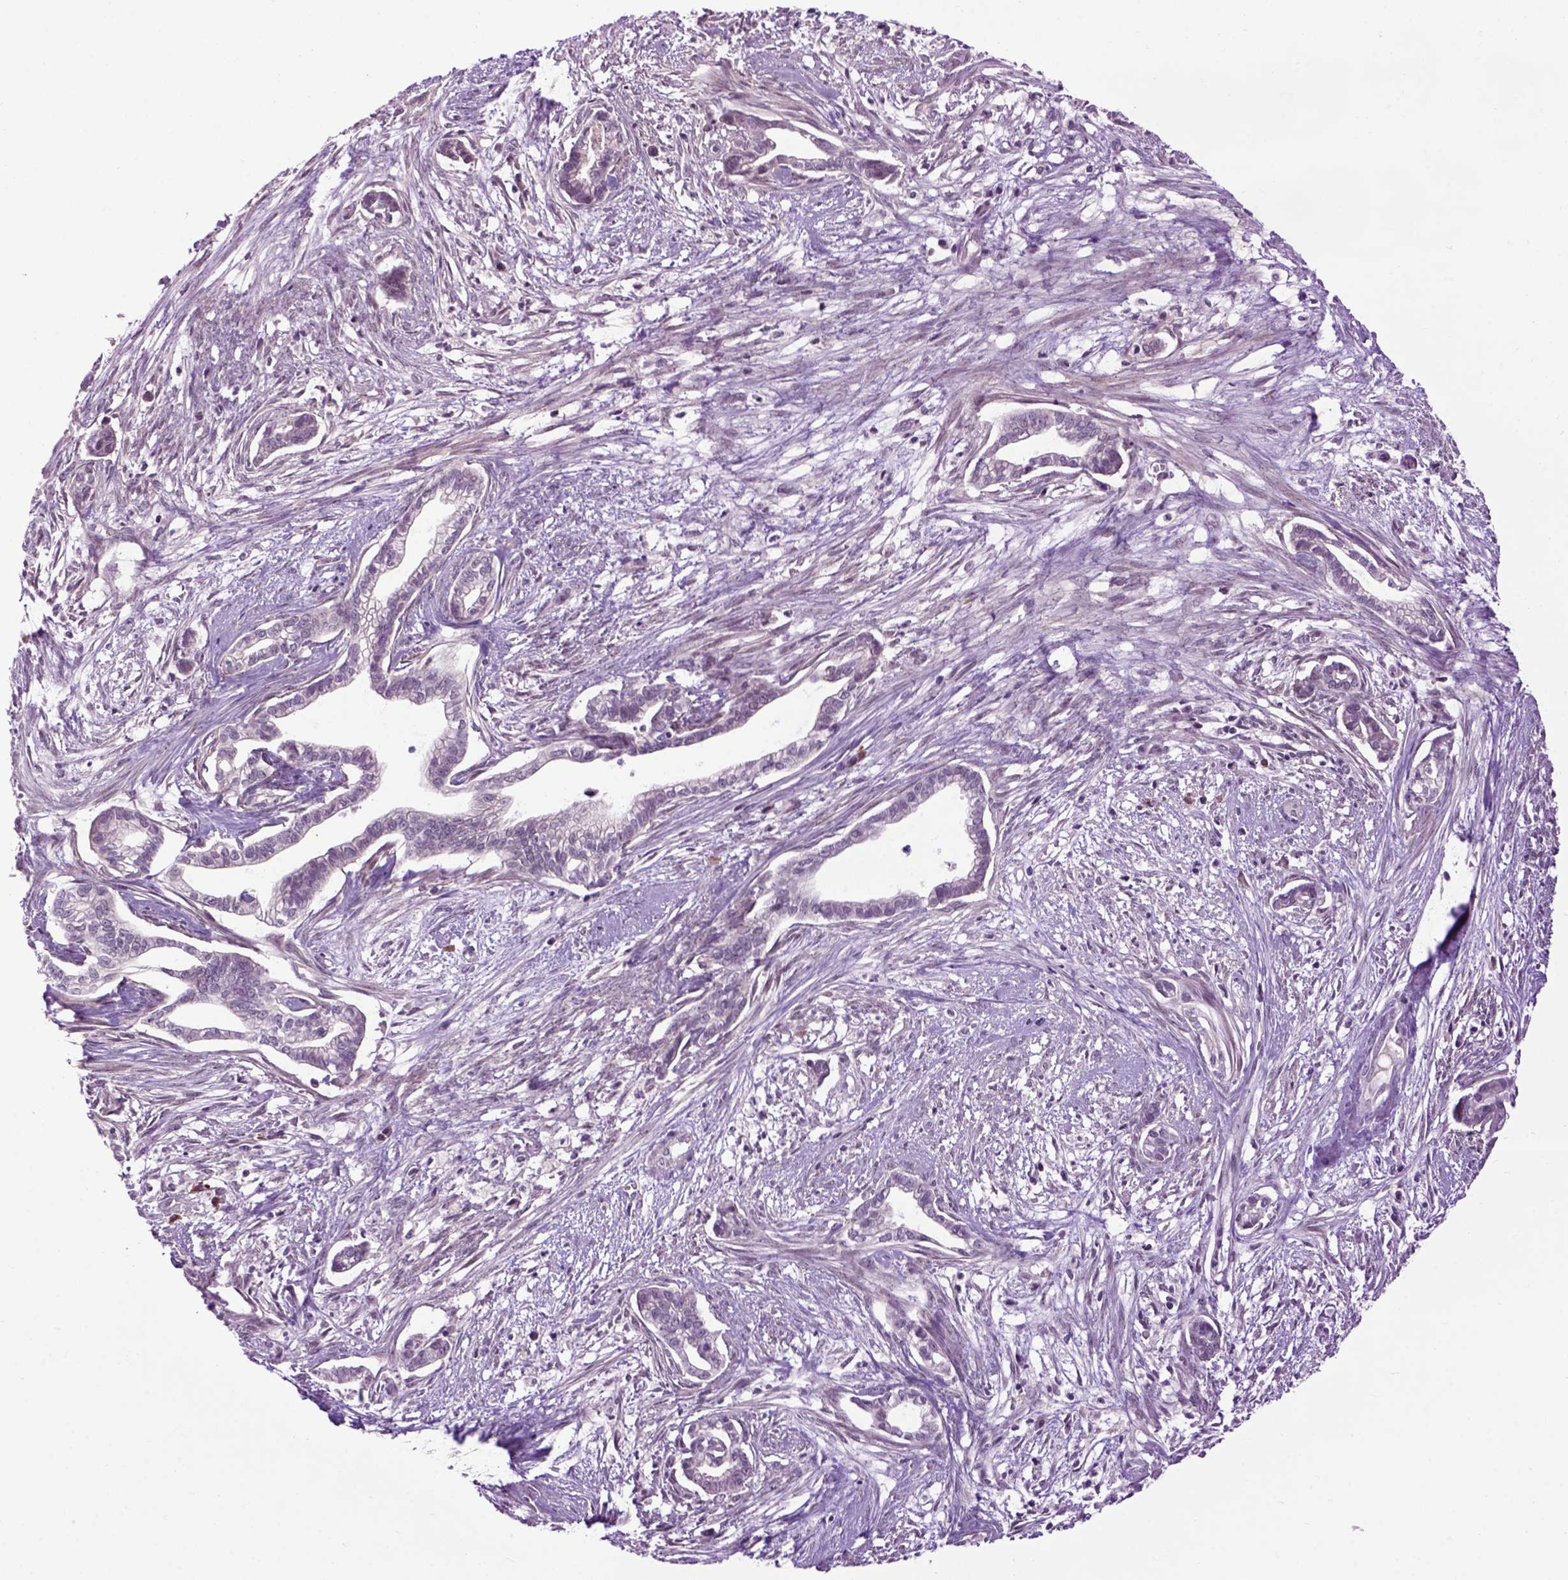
{"staining": {"intensity": "negative", "quantity": "none", "location": "none"}, "tissue": "cervical cancer", "cell_type": "Tumor cells", "image_type": "cancer", "snomed": [{"axis": "morphology", "description": "Adenocarcinoma, NOS"}, {"axis": "topography", "description": "Cervix"}], "caption": "IHC photomicrograph of neoplastic tissue: human cervical adenocarcinoma stained with DAB shows no significant protein expression in tumor cells.", "gene": "EMILIN3", "patient": {"sex": "female", "age": 62}}